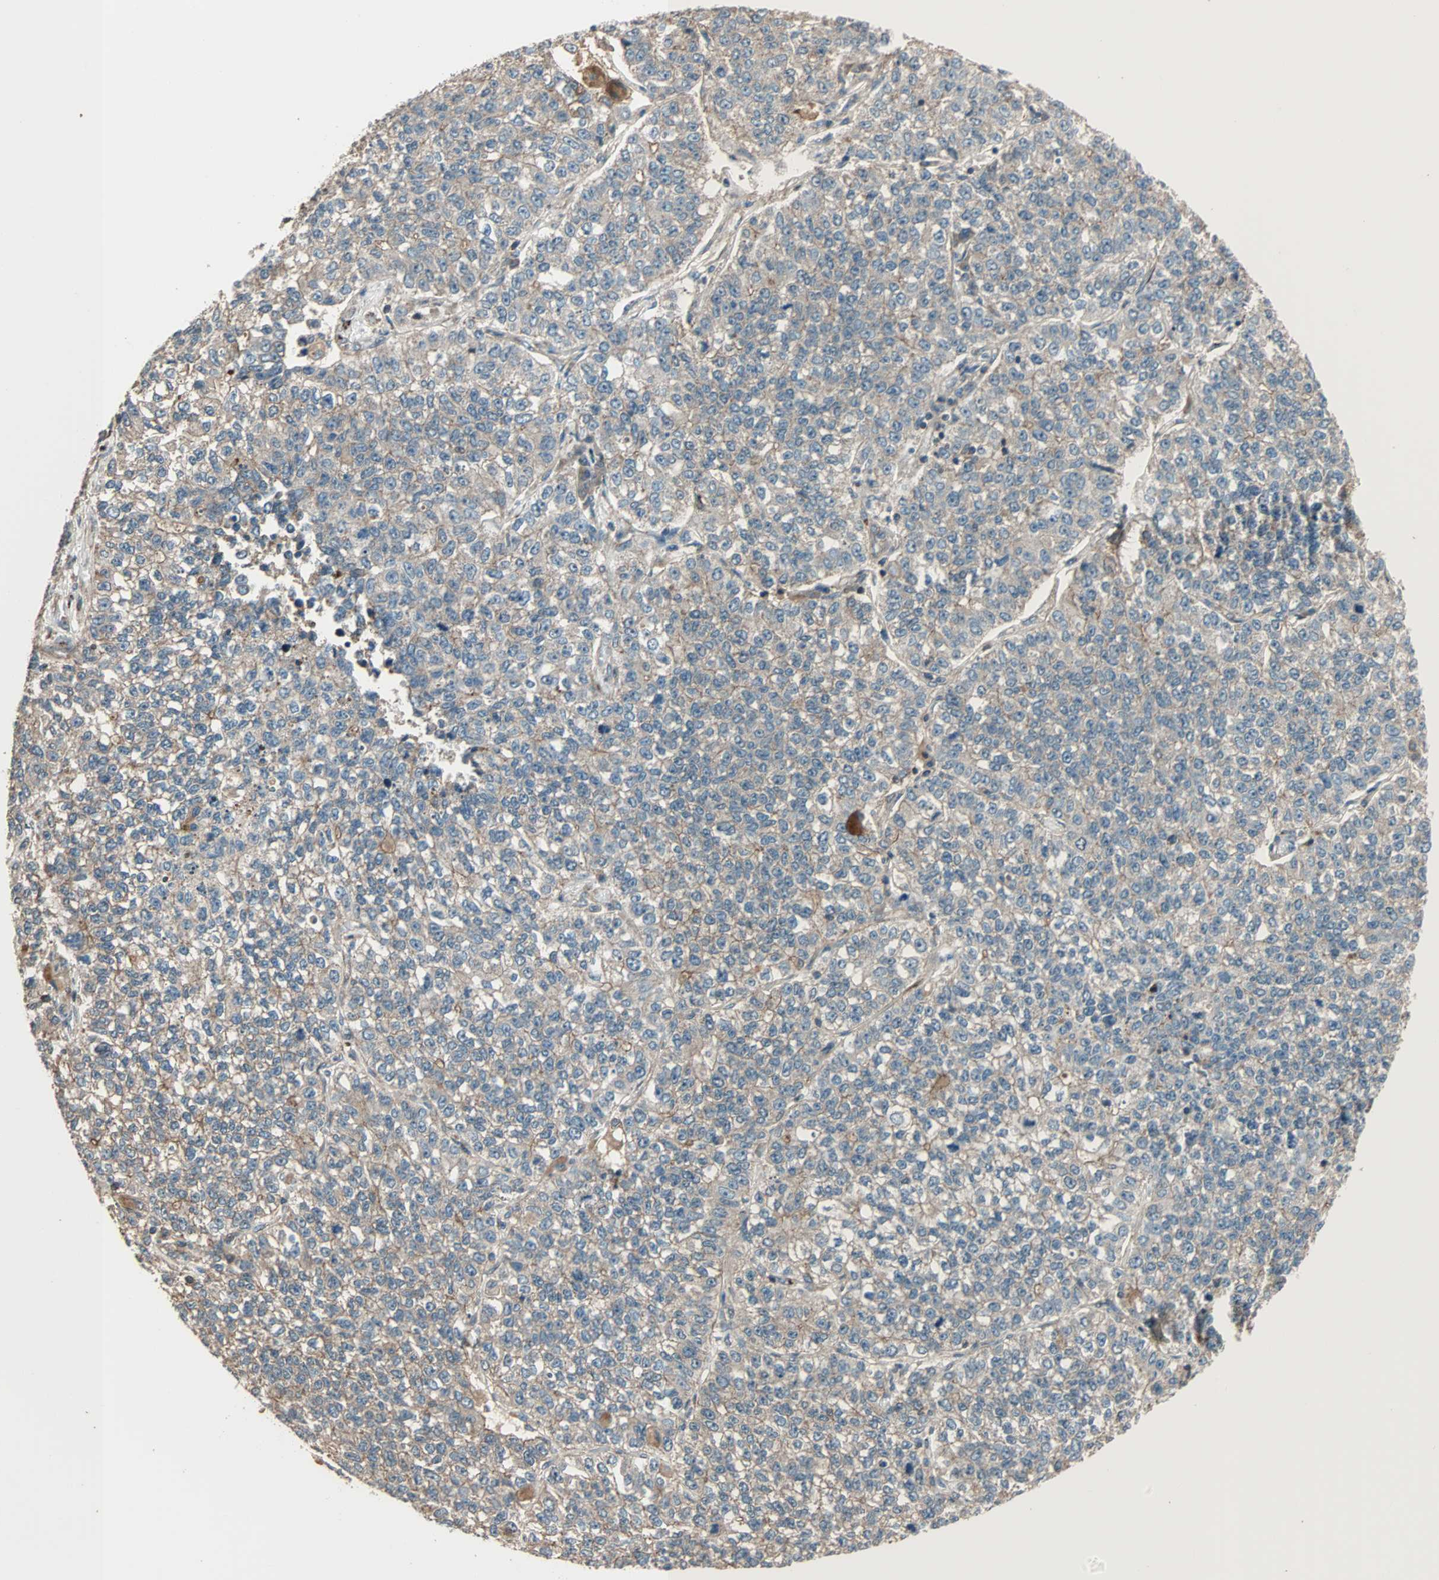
{"staining": {"intensity": "weak", "quantity": ">75%", "location": "cytoplasmic/membranous"}, "tissue": "lung cancer", "cell_type": "Tumor cells", "image_type": "cancer", "snomed": [{"axis": "morphology", "description": "Adenocarcinoma, NOS"}, {"axis": "topography", "description": "Lung"}], "caption": "Lung adenocarcinoma stained with IHC displays weak cytoplasmic/membranous expression in approximately >75% of tumor cells.", "gene": "MAP3K21", "patient": {"sex": "male", "age": 49}}